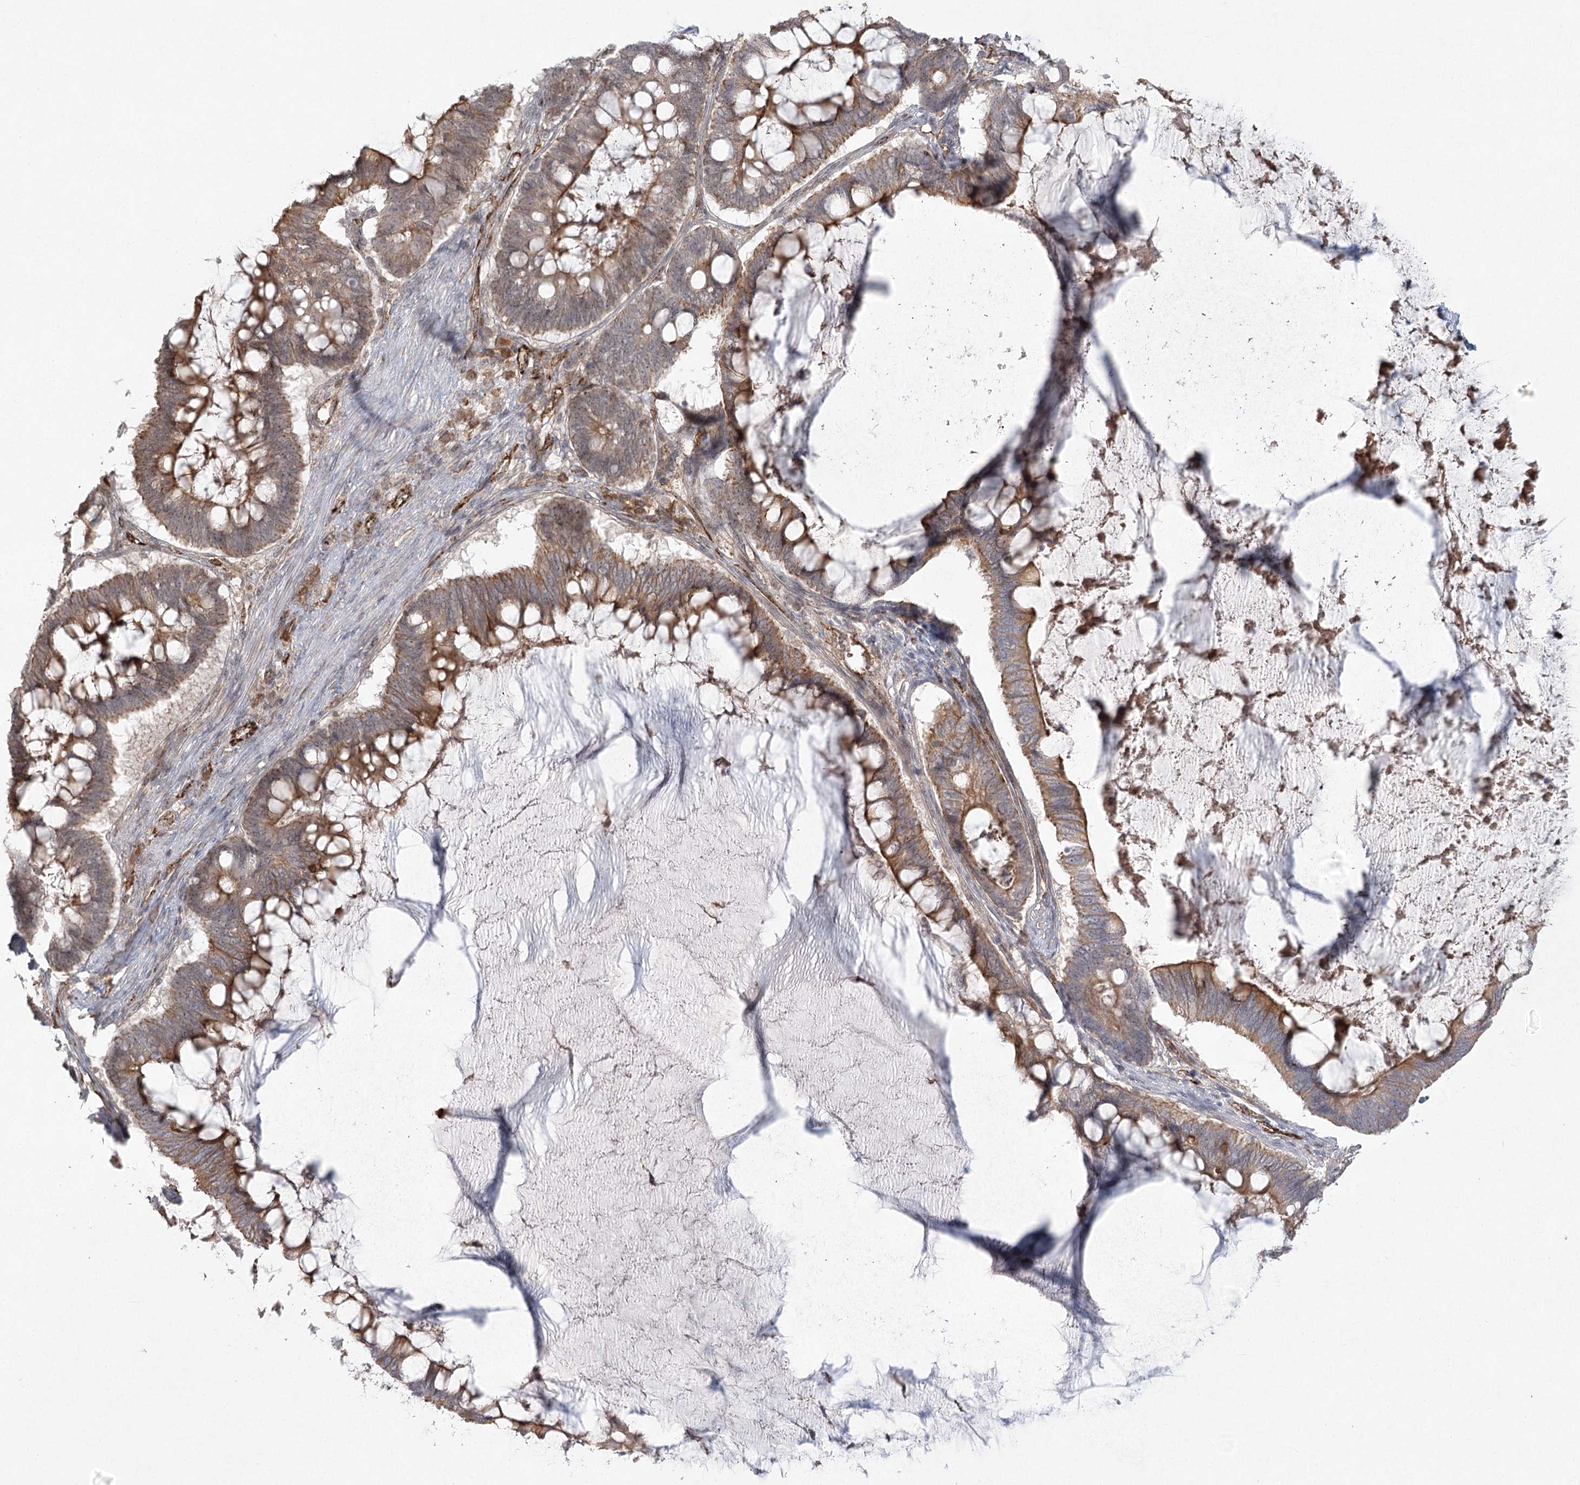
{"staining": {"intensity": "moderate", "quantity": "25%-75%", "location": "cytoplasmic/membranous"}, "tissue": "ovarian cancer", "cell_type": "Tumor cells", "image_type": "cancer", "snomed": [{"axis": "morphology", "description": "Cystadenocarcinoma, mucinous, NOS"}, {"axis": "topography", "description": "Ovary"}], "caption": "Immunohistochemistry (IHC) (DAB) staining of ovarian cancer shows moderate cytoplasmic/membranous protein positivity in approximately 25%-75% of tumor cells. Using DAB (3,3'-diaminobenzidine) (brown) and hematoxylin (blue) stains, captured at high magnification using brightfield microscopy.", "gene": "KBTBD4", "patient": {"sex": "female", "age": 61}}